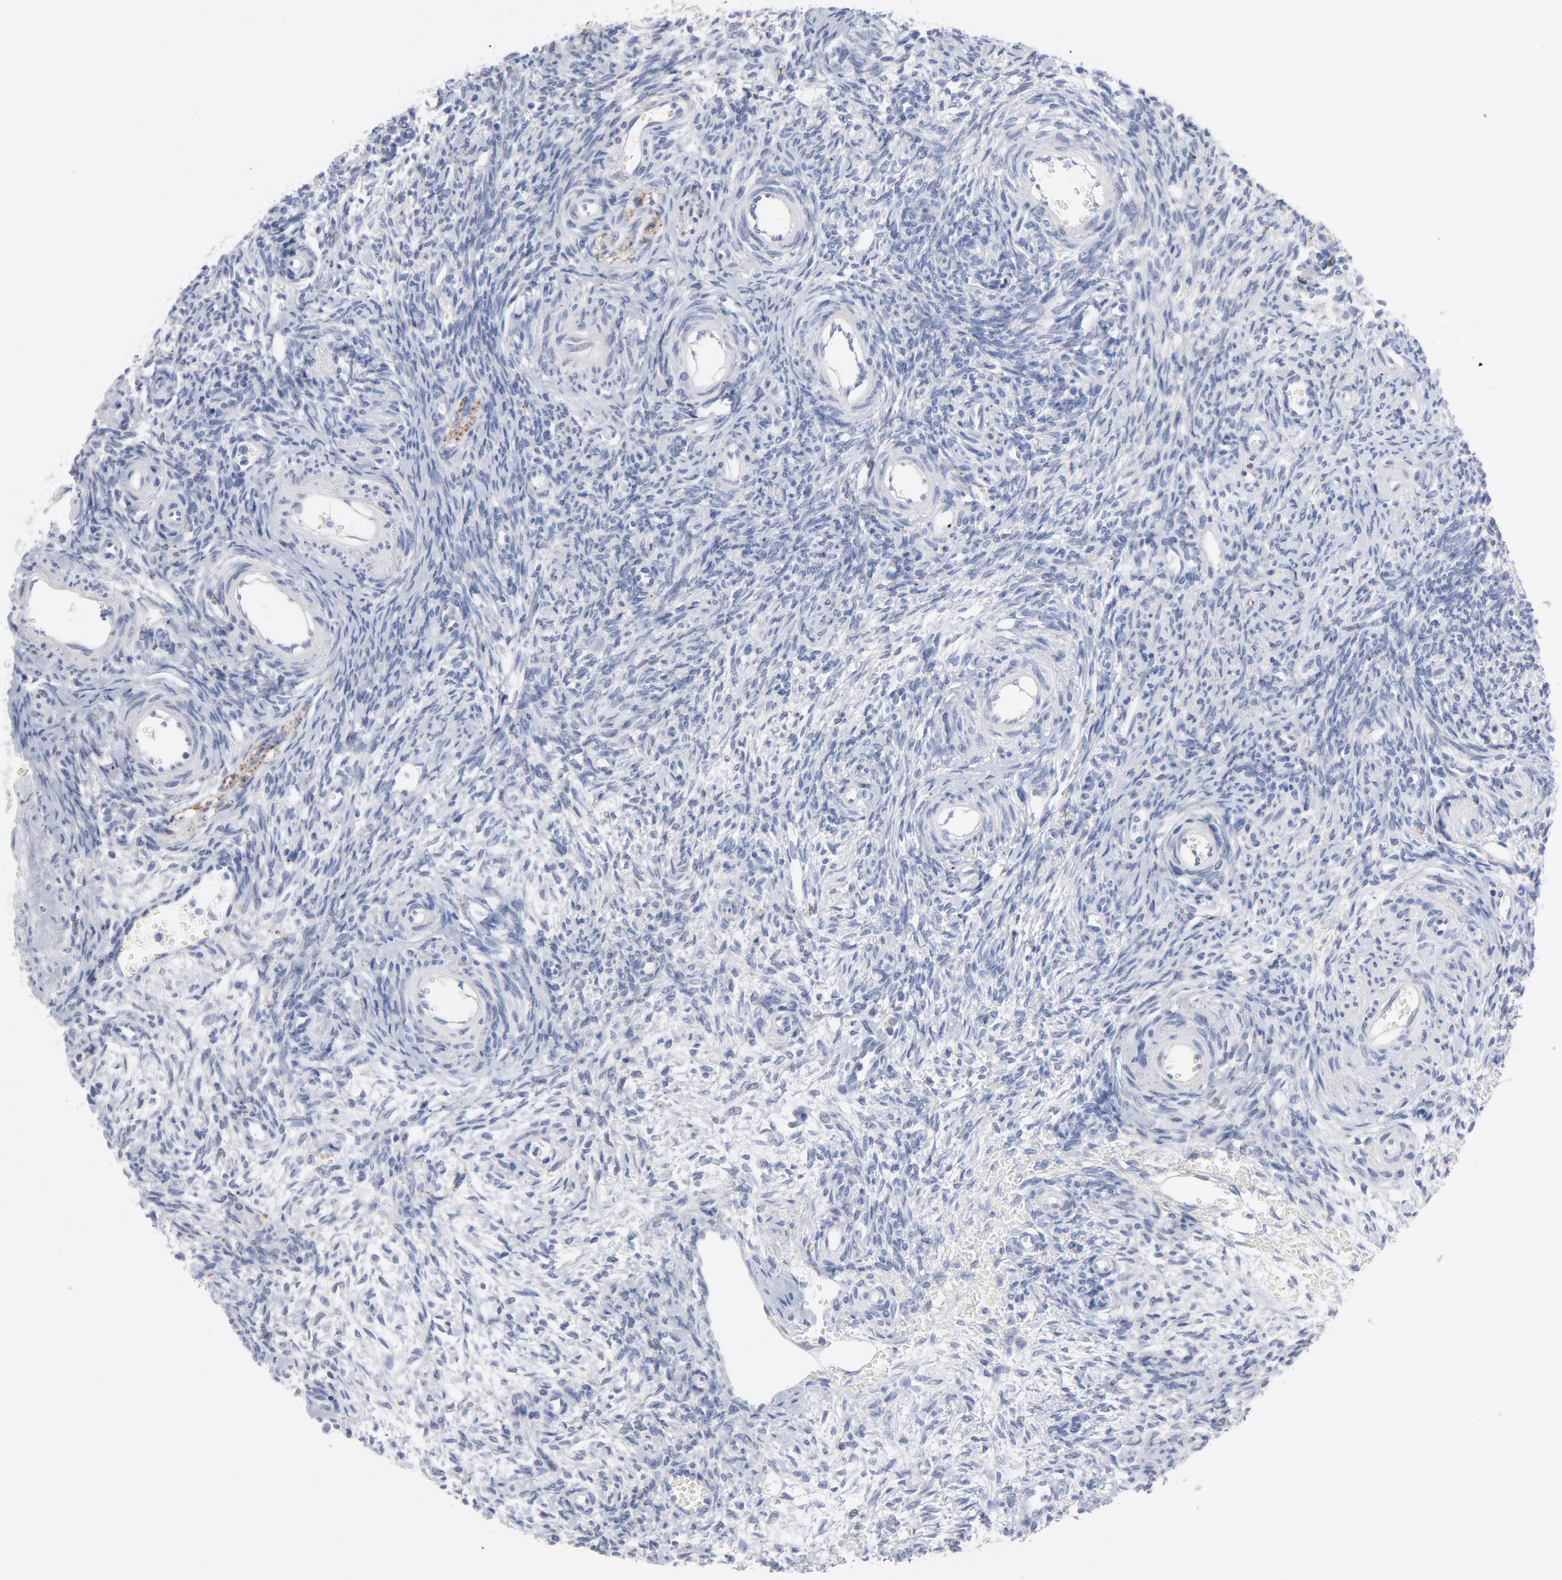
{"staining": {"intensity": "negative", "quantity": "none", "location": "none"}, "tissue": "ovary", "cell_type": "Follicle cells", "image_type": "normal", "snomed": [{"axis": "morphology", "description": "Normal tissue, NOS"}, {"axis": "topography", "description": "Ovary"}], "caption": "The micrograph demonstrates no significant staining in follicle cells of ovary.", "gene": "CPE", "patient": {"sex": "female", "age": 39}}